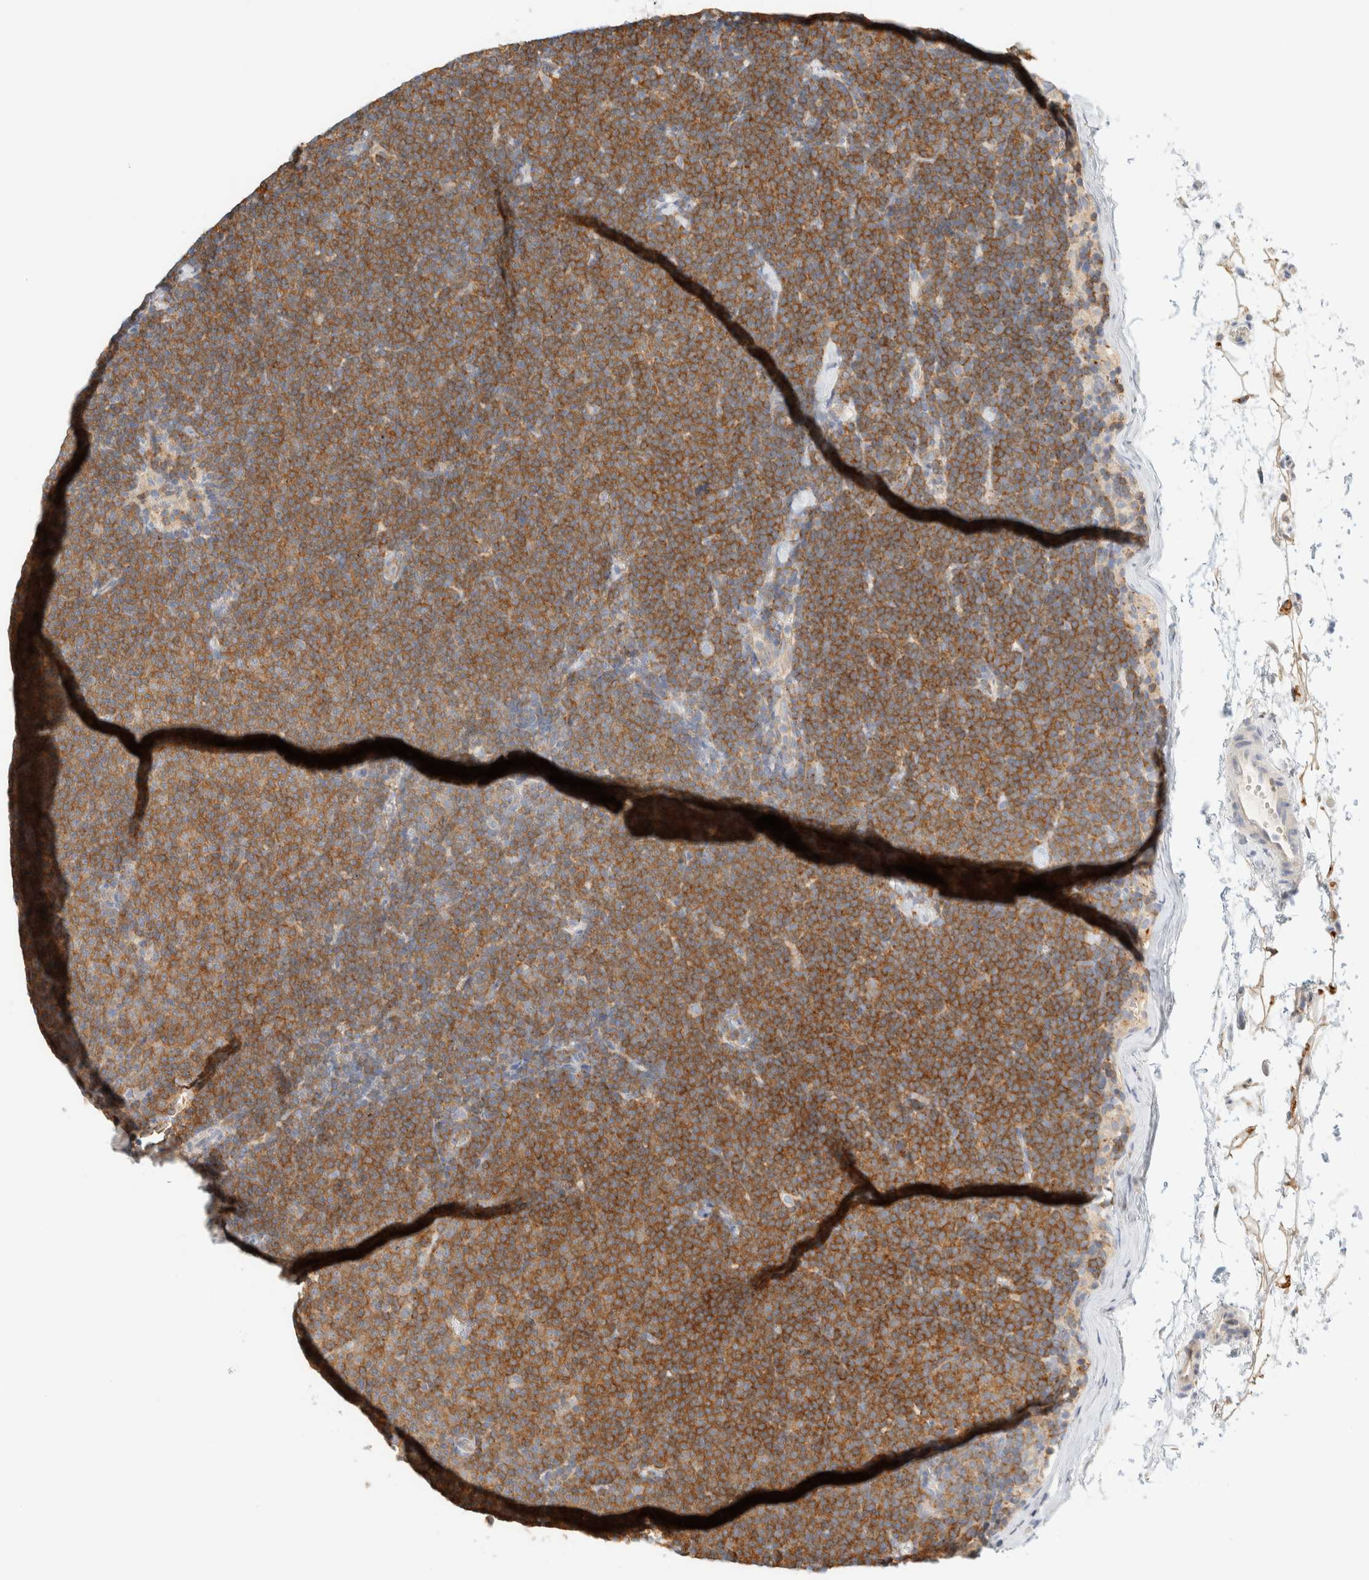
{"staining": {"intensity": "moderate", "quantity": ">75%", "location": "cytoplasmic/membranous"}, "tissue": "lymphoma", "cell_type": "Tumor cells", "image_type": "cancer", "snomed": [{"axis": "morphology", "description": "Malignant lymphoma, non-Hodgkin's type, Low grade"}, {"axis": "topography", "description": "Lymph node"}], "caption": "A photomicrograph of lymphoma stained for a protein exhibits moderate cytoplasmic/membranous brown staining in tumor cells. Using DAB (3,3'-diaminobenzidine) (brown) and hematoxylin (blue) stains, captured at high magnification using brightfield microscopy.", "gene": "SH3GLB2", "patient": {"sex": "female", "age": 53}}